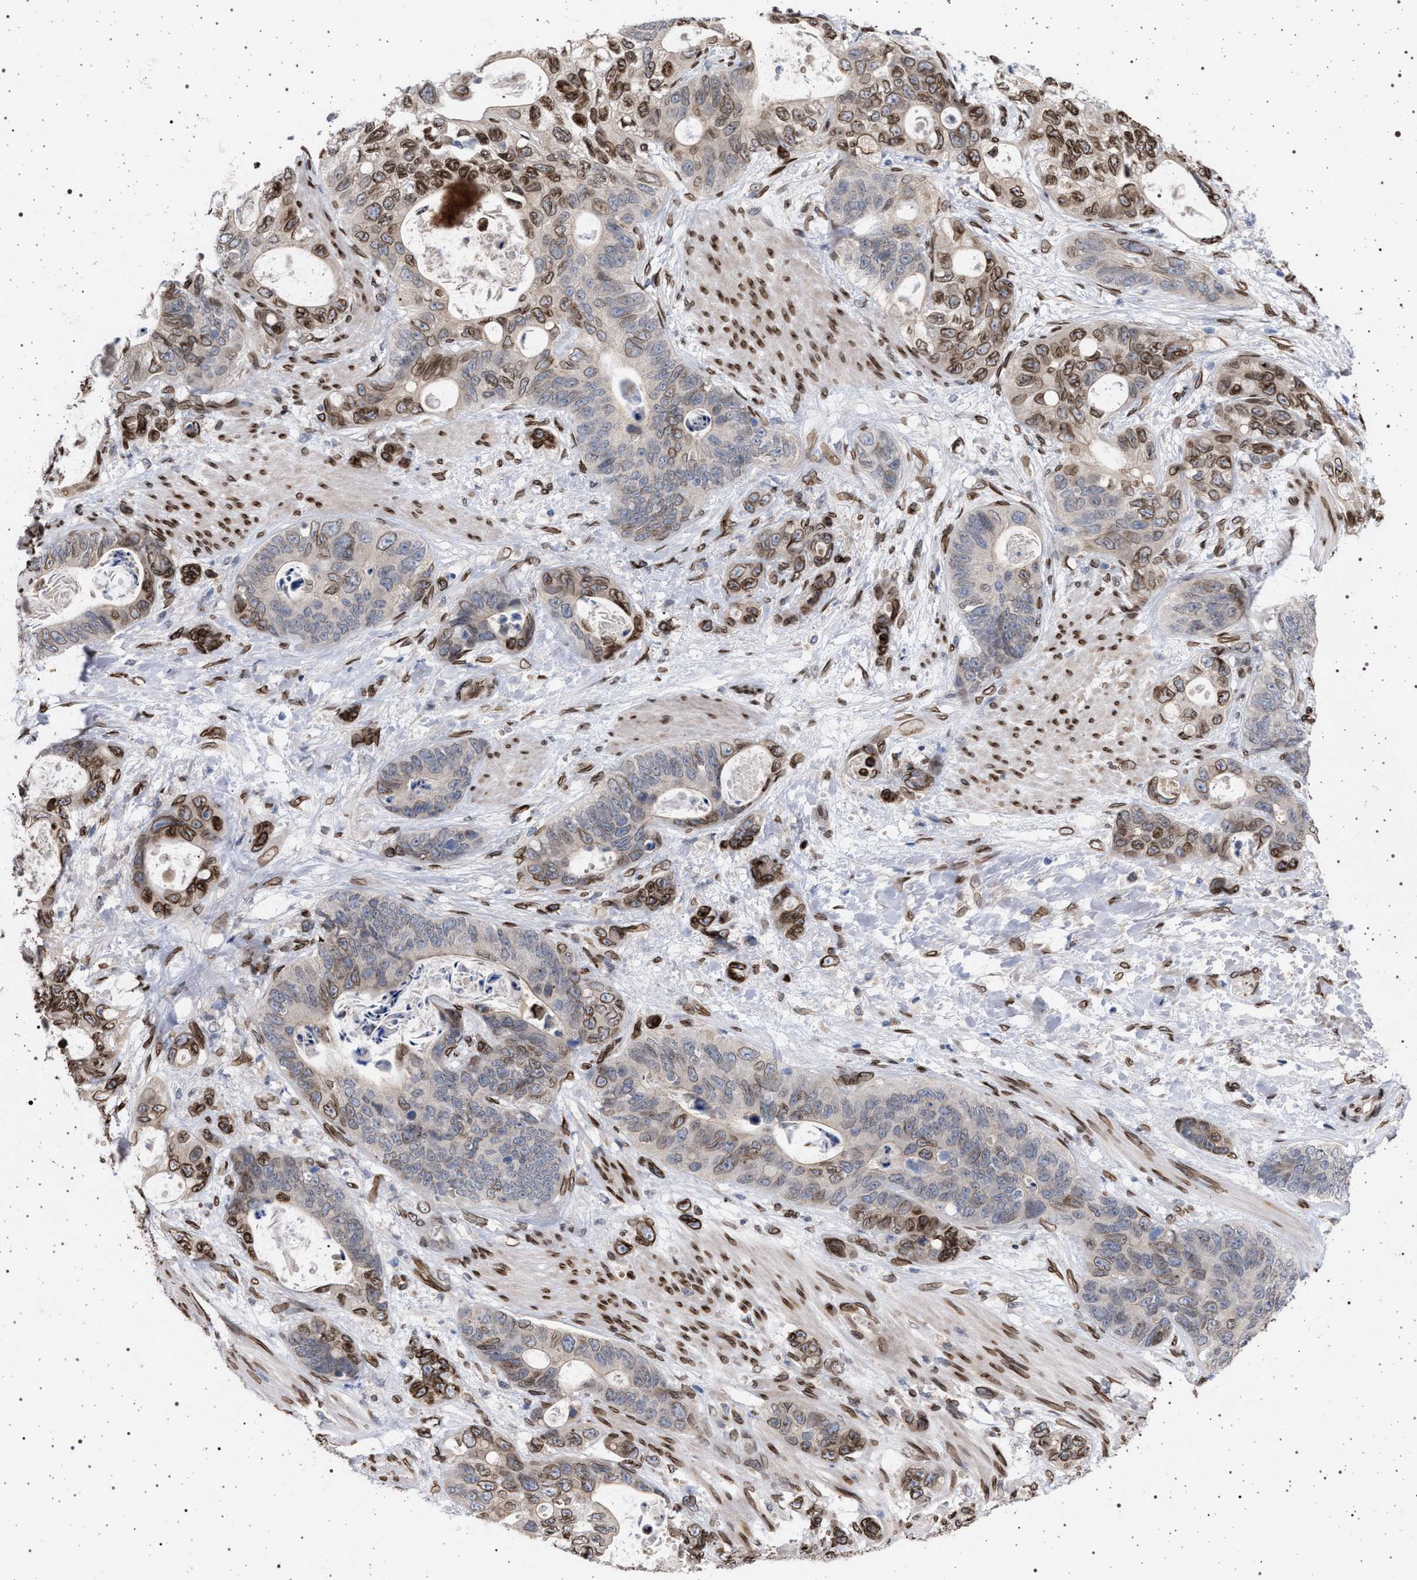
{"staining": {"intensity": "moderate", "quantity": "25%-75%", "location": "cytoplasmic/membranous,nuclear"}, "tissue": "stomach cancer", "cell_type": "Tumor cells", "image_type": "cancer", "snomed": [{"axis": "morphology", "description": "Normal tissue, NOS"}, {"axis": "morphology", "description": "Adenocarcinoma, NOS"}, {"axis": "topography", "description": "Stomach"}], "caption": "This is an image of immunohistochemistry staining of adenocarcinoma (stomach), which shows moderate expression in the cytoplasmic/membranous and nuclear of tumor cells.", "gene": "ING2", "patient": {"sex": "female", "age": 89}}